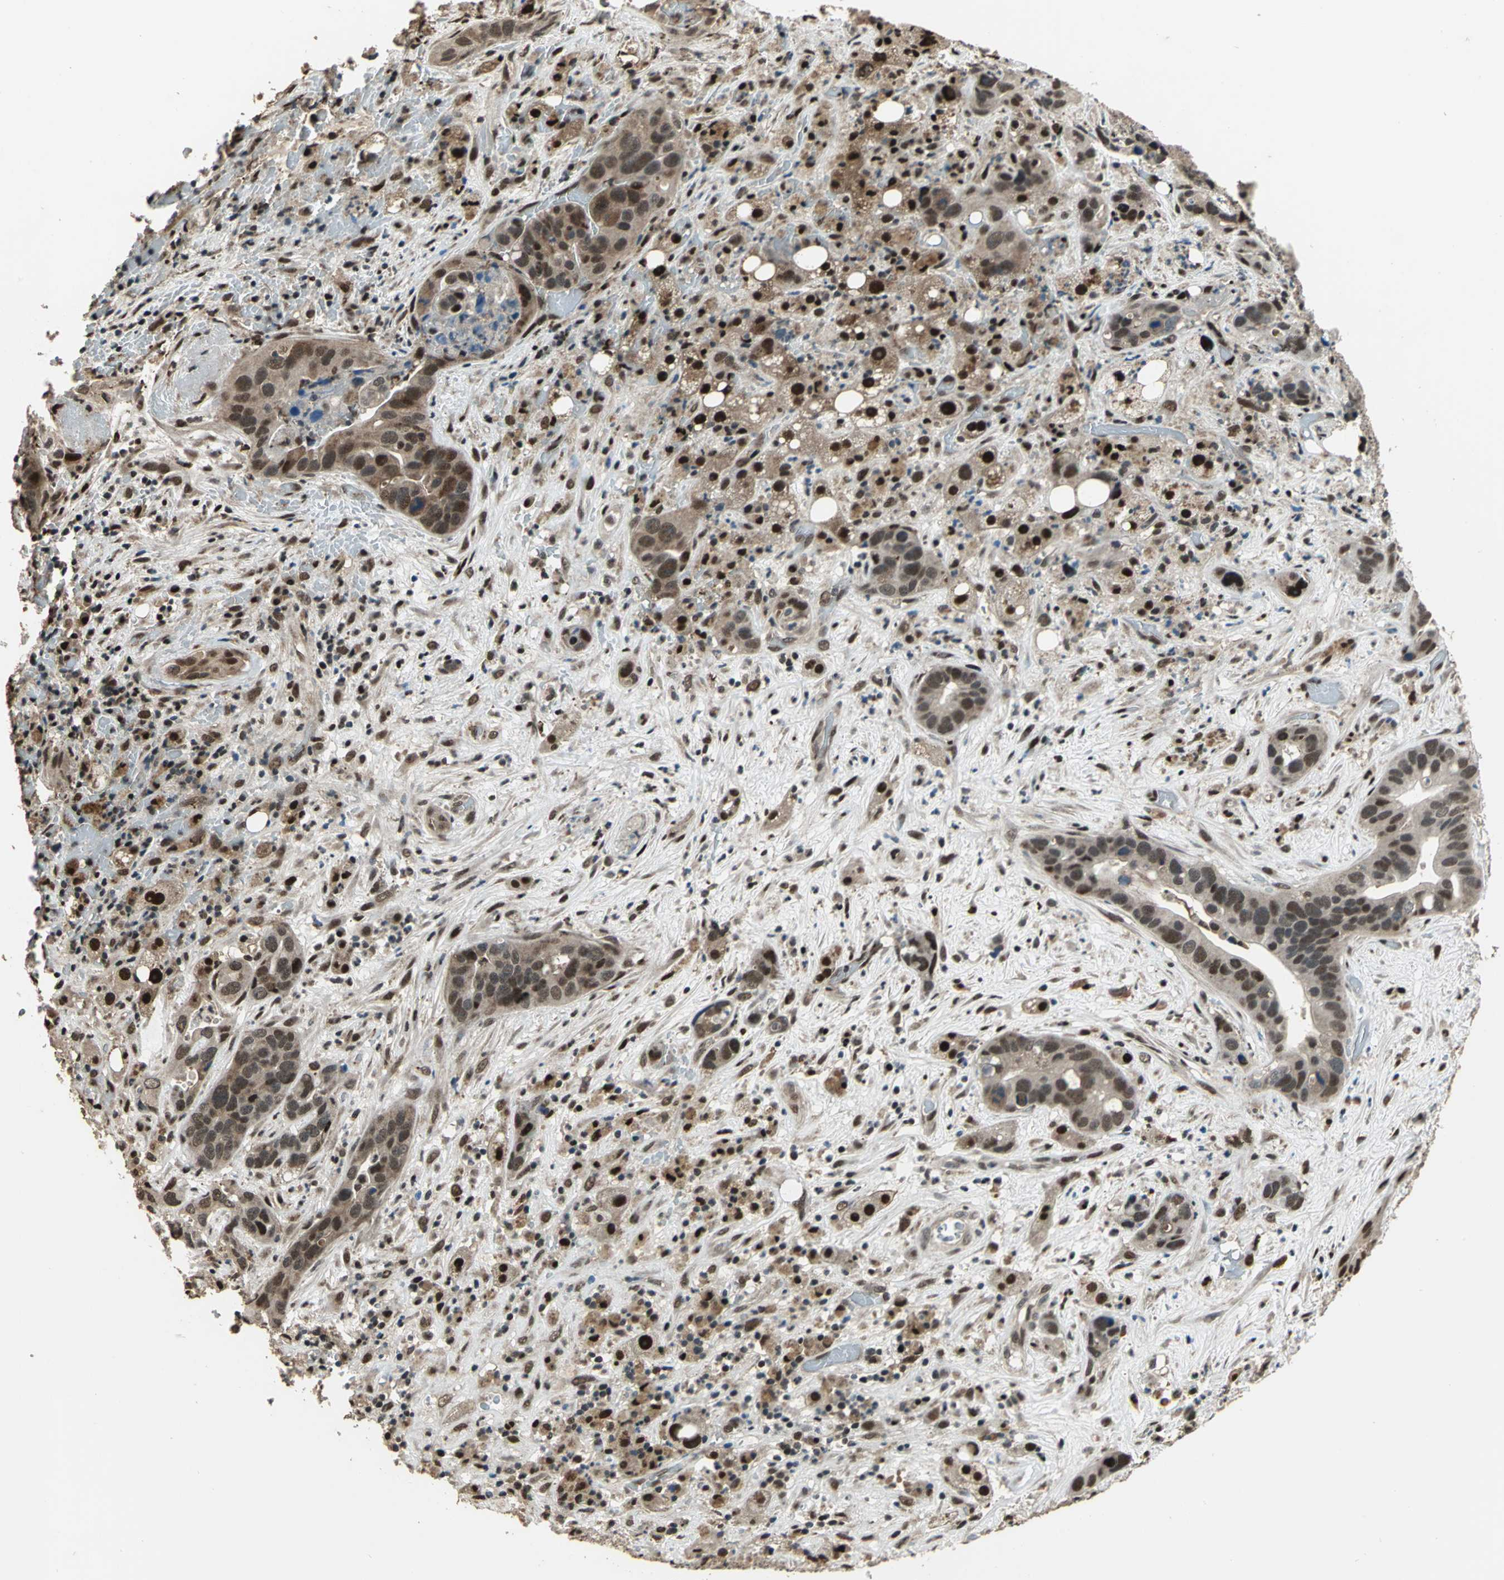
{"staining": {"intensity": "moderate", "quantity": ">75%", "location": "cytoplasmic/membranous,nuclear"}, "tissue": "liver cancer", "cell_type": "Tumor cells", "image_type": "cancer", "snomed": [{"axis": "morphology", "description": "Cholangiocarcinoma"}, {"axis": "topography", "description": "Liver"}], "caption": "This photomicrograph reveals immunohistochemistry (IHC) staining of human liver cholangiocarcinoma, with medium moderate cytoplasmic/membranous and nuclear positivity in approximately >75% of tumor cells.", "gene": "MIS18BP1", "patient": {"sex": "female", "age": 65}}